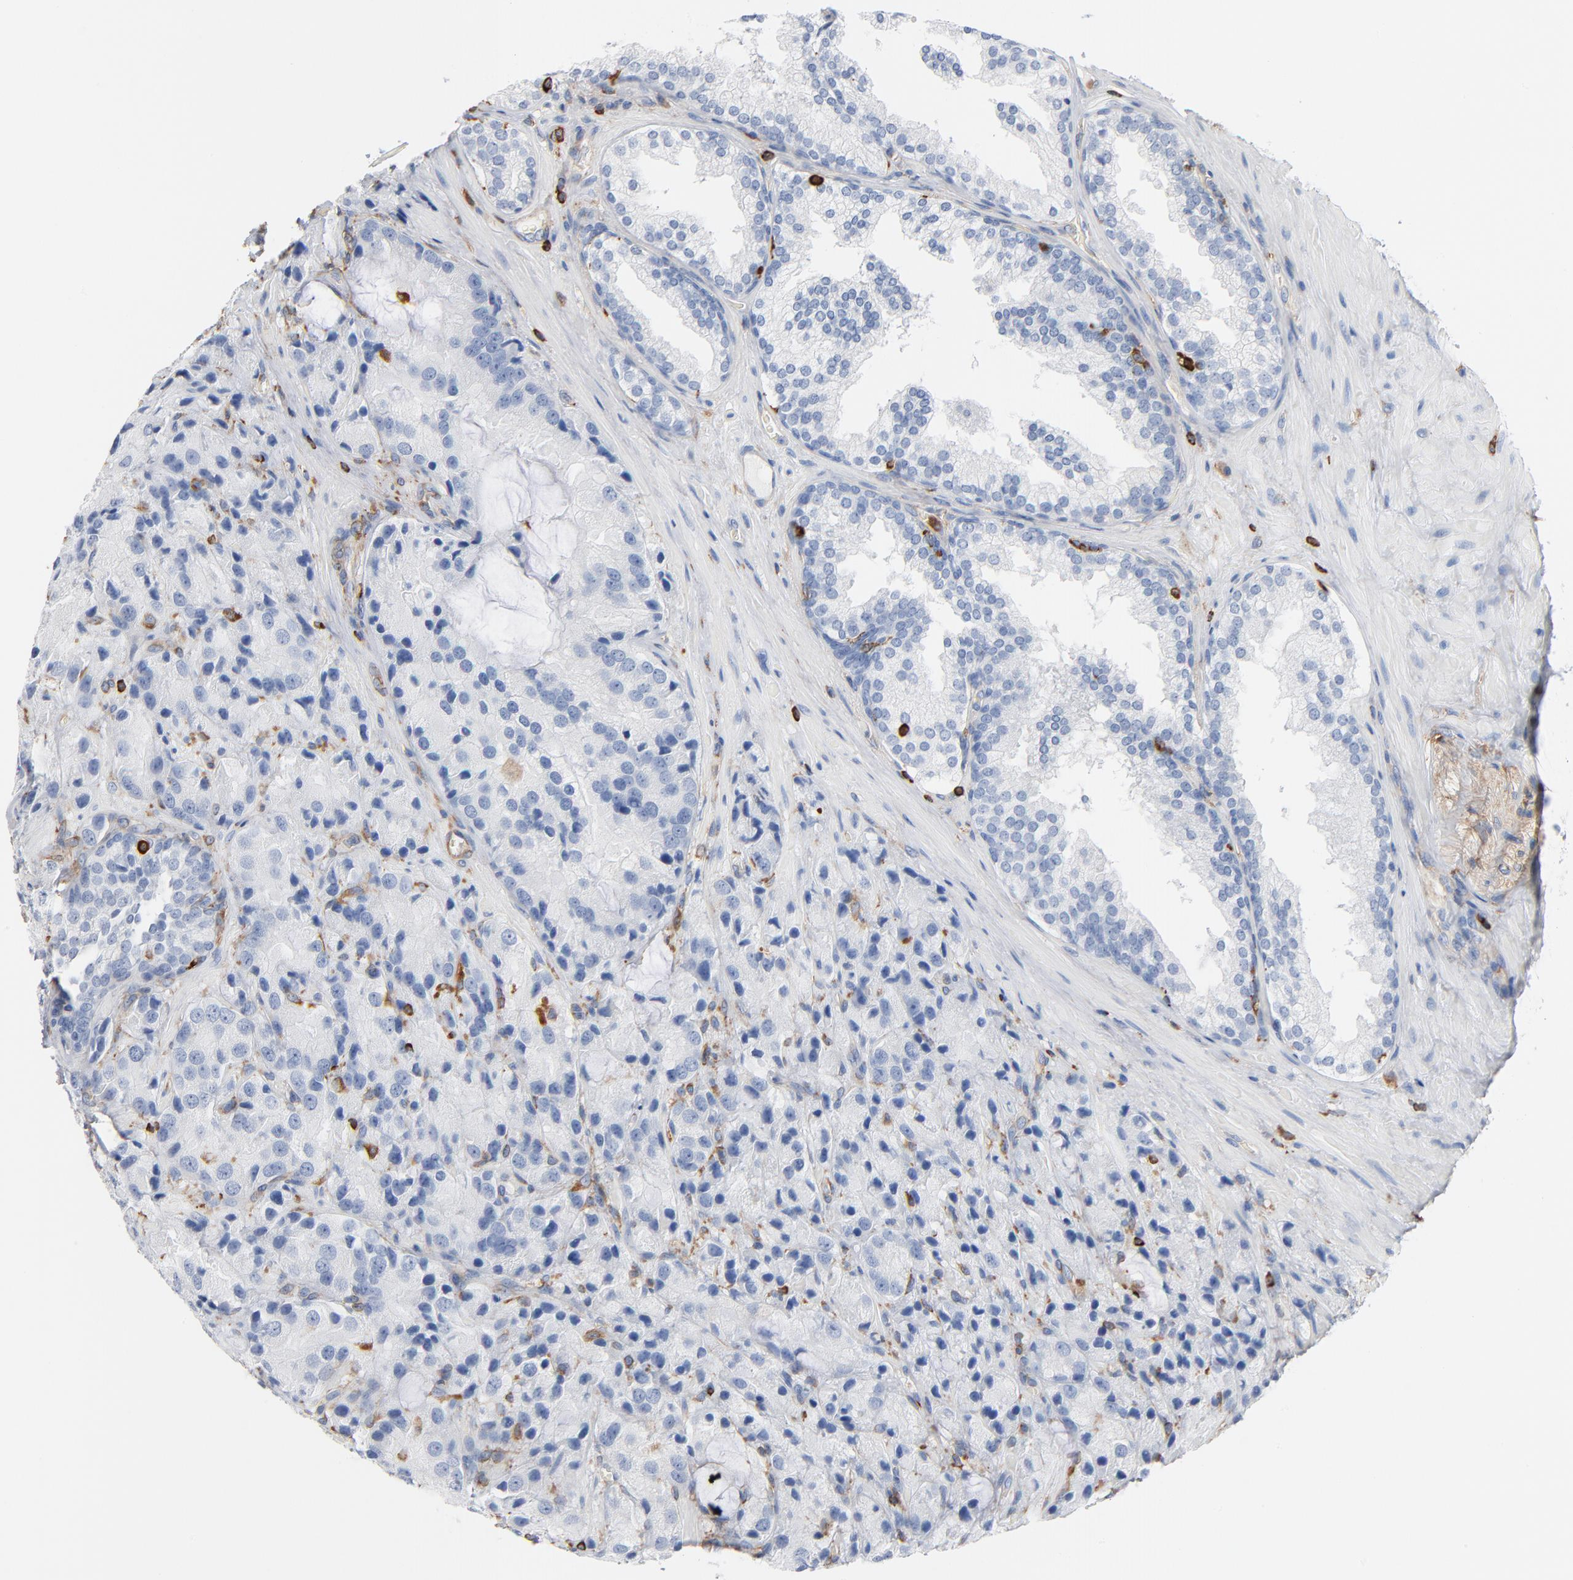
{"staining": {"intensity": "negative", "quantity": "none", "location": "none"}, "tissue": "prostate cancer", "cell_type": "Tumor cells", "image_type": "cancer", "snomed": [{"axis": "morphology", "description": "Adenocarcinoma, High grade"}, {"axis": "topography", "description": "Prostate"}], "caption": "High power microscopy image of an immunohistochemistry (IHC) micrograph of prostate high-grade adenocarcinoma, revealing no significant expression in tumor cells.", "gene": "SH3KBP1", "patient": {"sex": "male", "age": 70}}